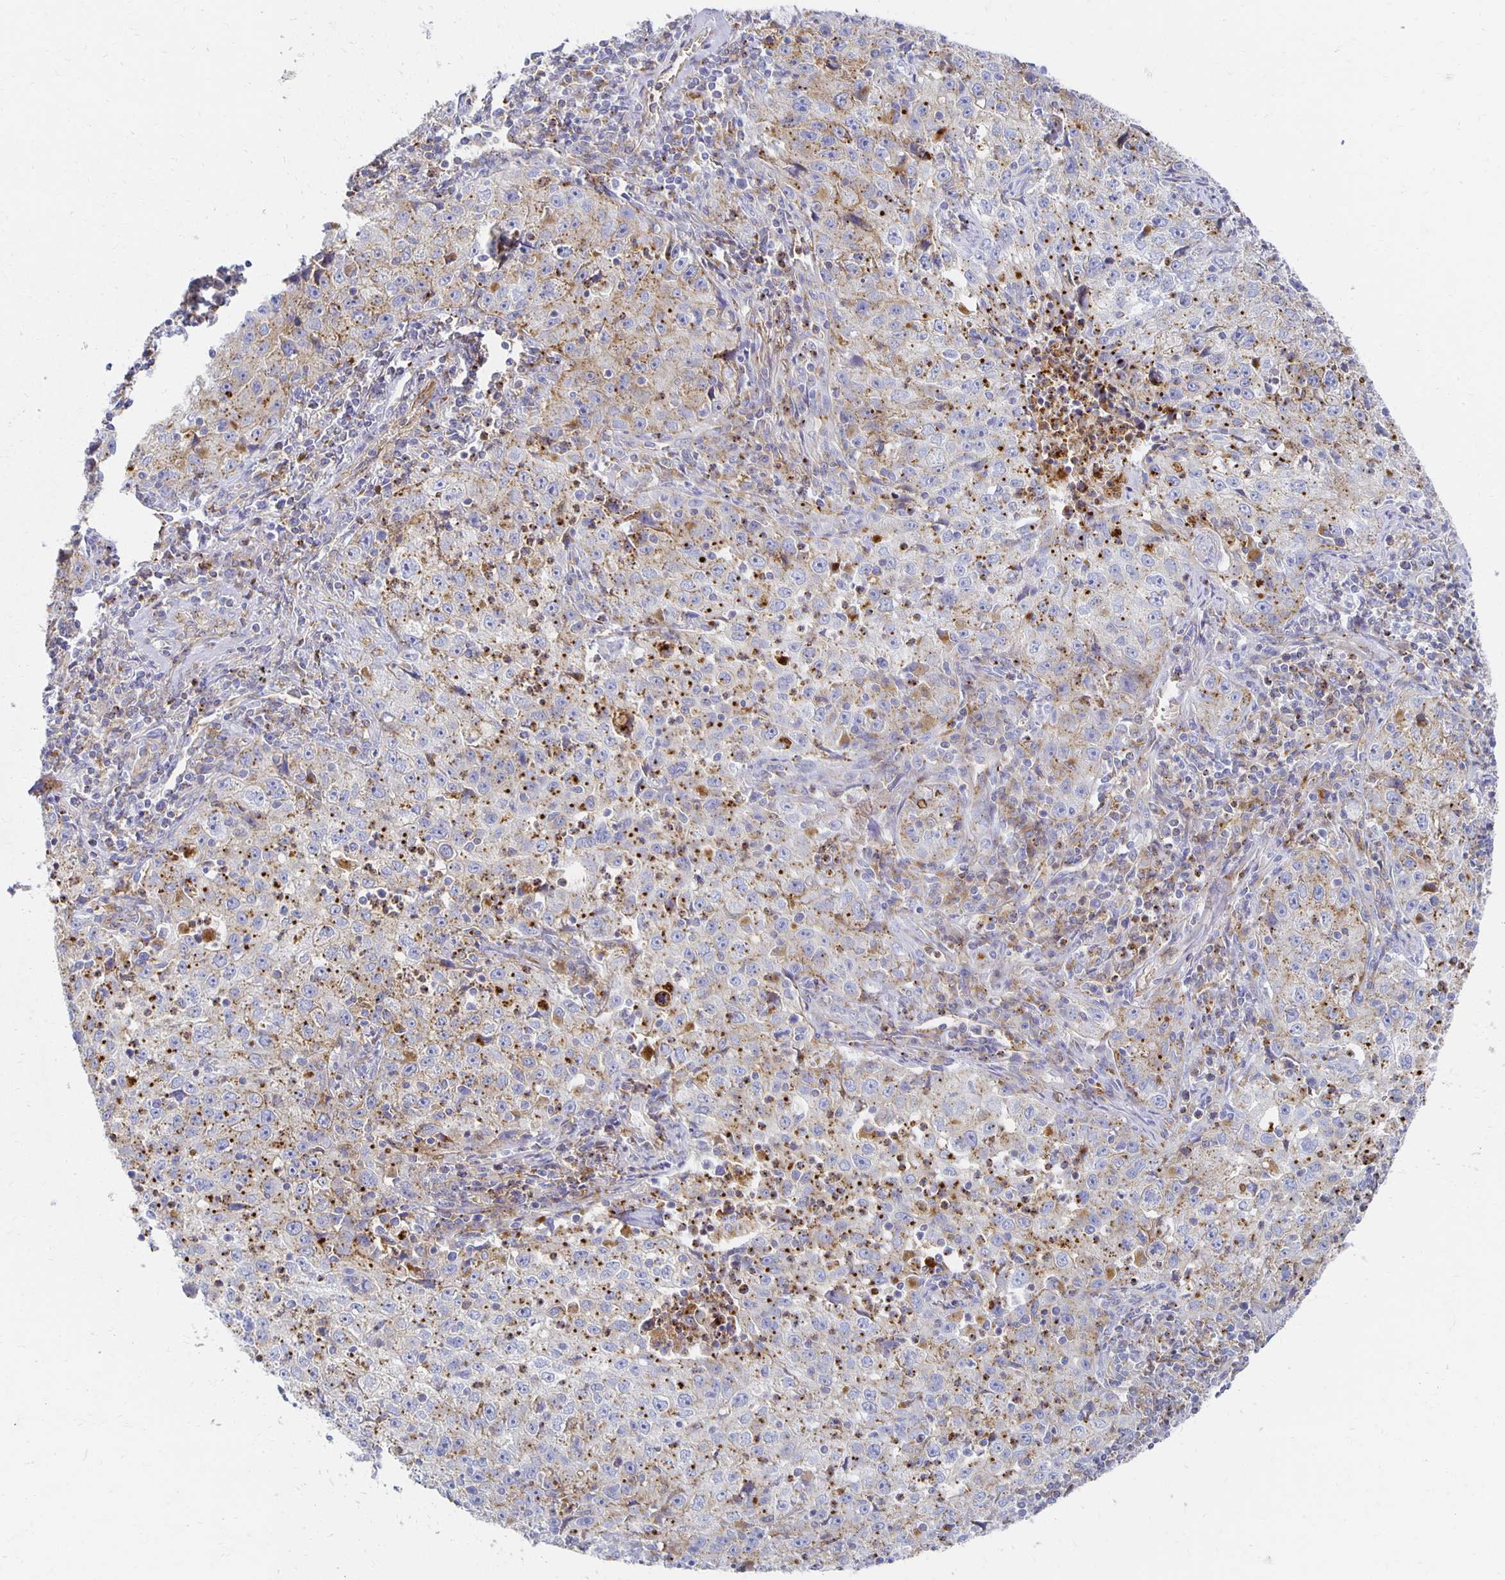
{"staining": {"intensity": "moderate", "quantity": ">75%", "location": "cytoplasmic/membranous"}, "tissue": "lung cancer", "cell_type": "Tumor cells", "image_type": "cancer", "snomed": [{"axis": "morphology", "description": "Squamous cell carcinoma, NOS"}, {"axis": "topography", "description": "Lung"}], "caption": "A micrograph of lung cancer (squamous cell carcinoma) stained for a protein displays moderate cytoplasmic/membranous brown staining in tumor cells.", "gene": "TAAR1", "patient": {"sex": "male", "age": 71}}